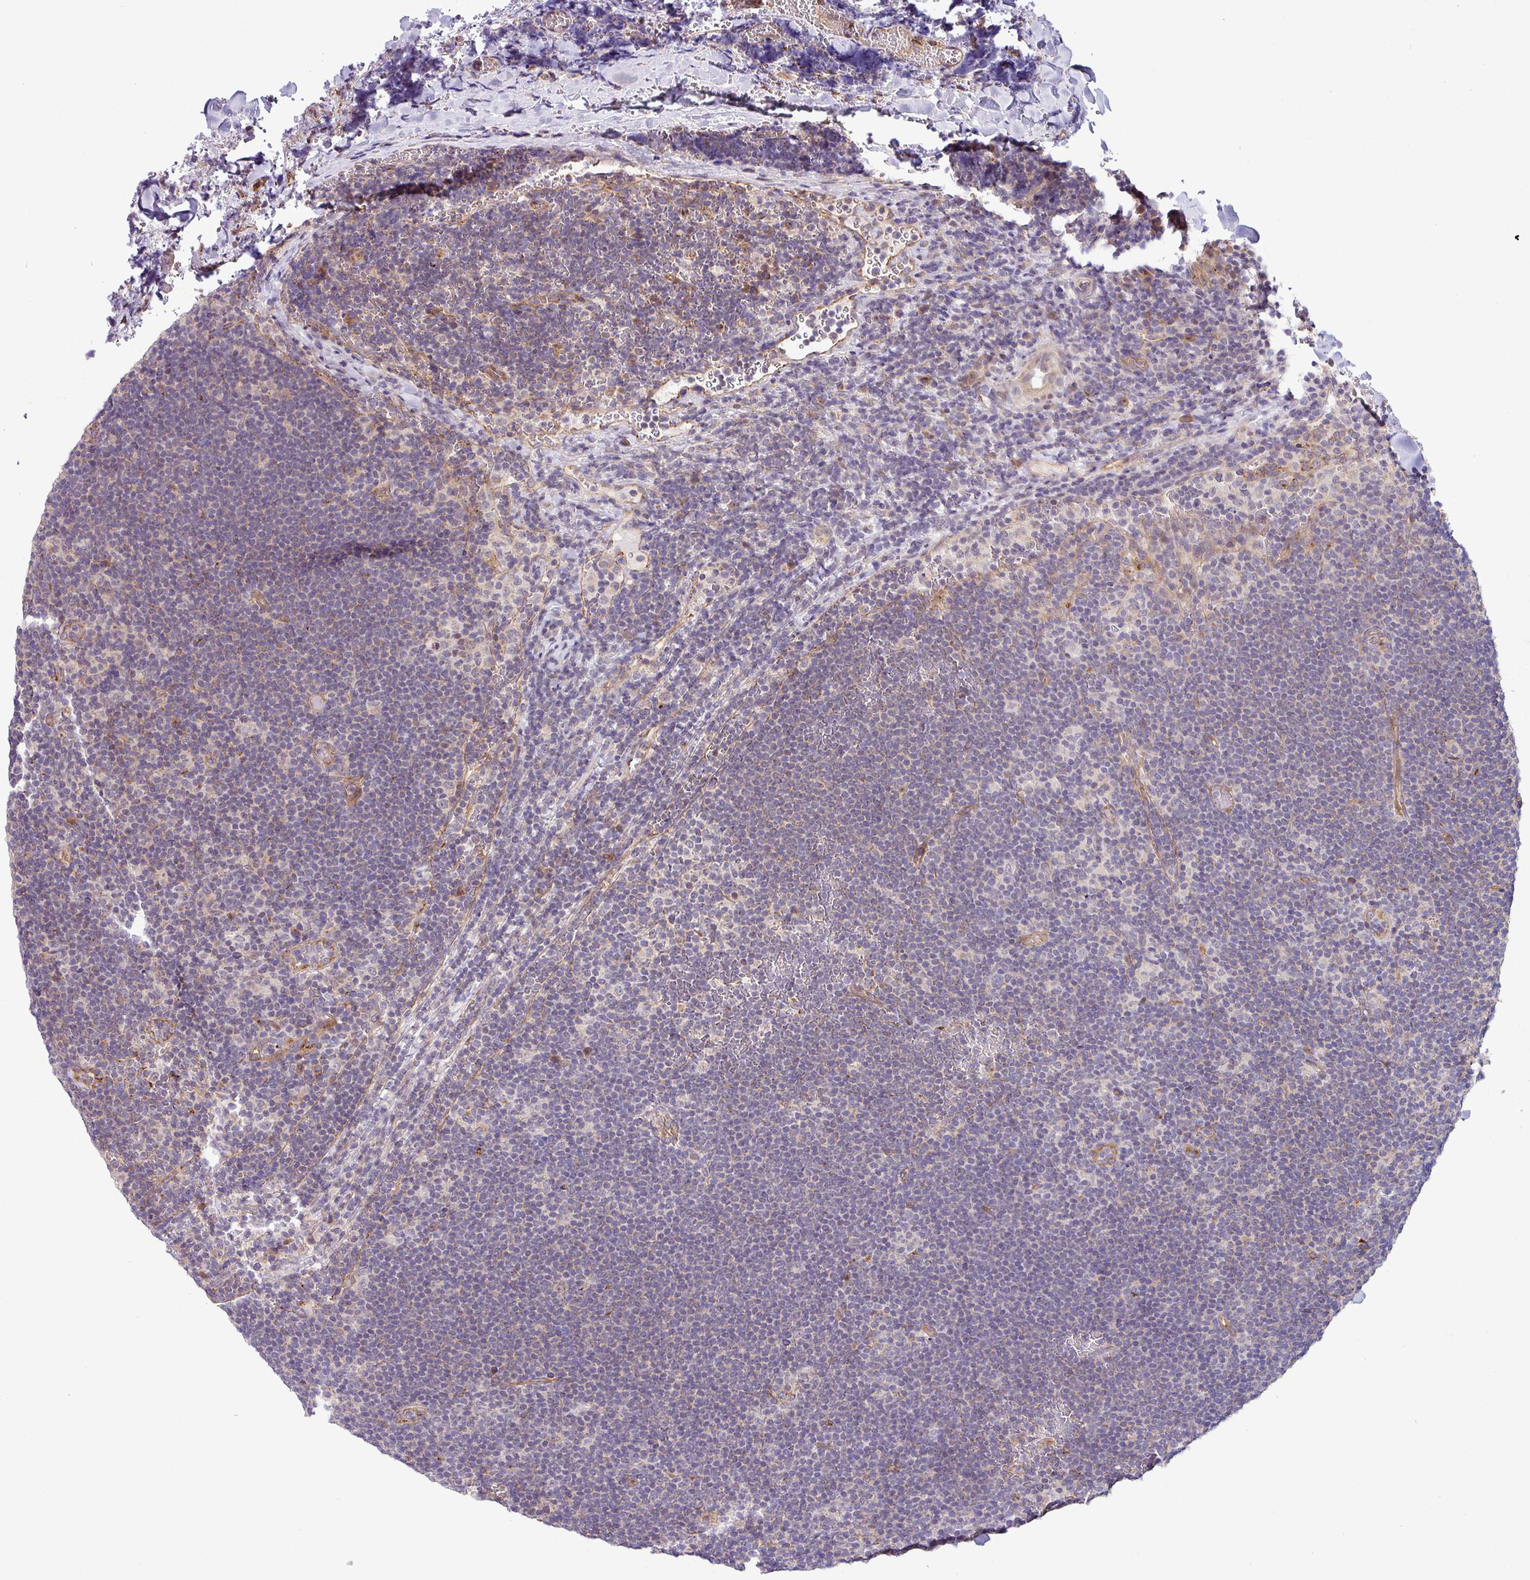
{"staining": {"intensity": "weak", "quantity": "25%-75%", "location": "cytoplasmic/membranous"}, "tissue": "lymphoma", "cell_type": "Tumor cells", "image_type": "cancer", "snomed": [{"axis": "morphology", "description": "Hodgkin's disease, NOS"}, {"axis": "topography", "description": "Lymph node"}], "caption": "About 25%-75% of tumor cells in human Hodgkin's disease show weak cytoplasmic/membranous protein staining as visualized by brown immunohistochemical staining.", "gene": "TIMMDC1", "patient": {"sex": "female", "age": 57}}